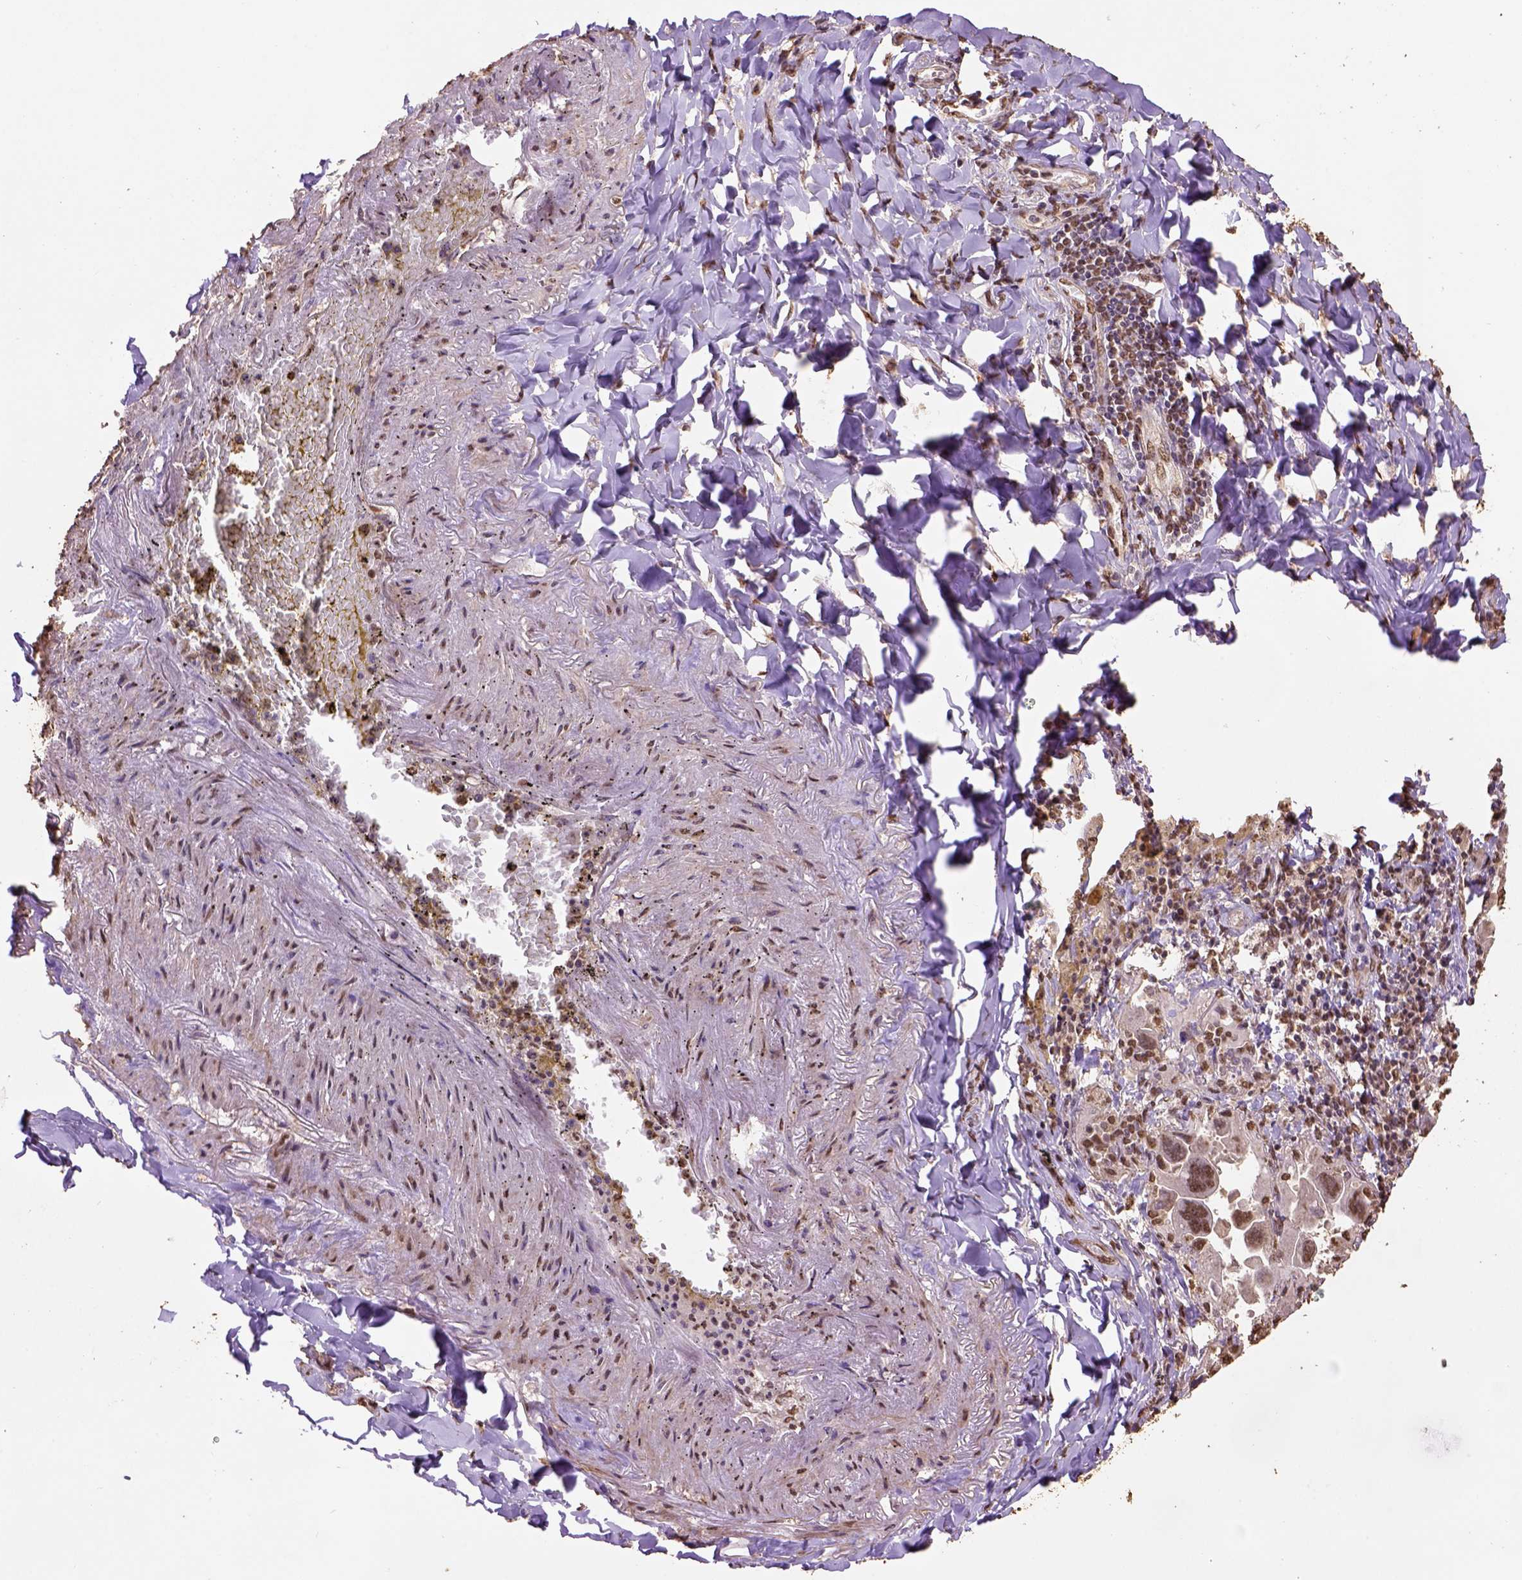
{"staining": {"intensity": "moderate", "quantity": ">75%", "location": "nuclear"}, "tissue": "lung cancer", "cell_type": "Tumor cells", "image_type": "cancer", "snomed": [{"axis": "morphology", "description": "Adenocarcinoma, NOS"}, {"axis": "topography", "description": "Lung"}], "caption": "There is medium levels of moderate nuclear positivity in tumor cells of lung cancer (adenocarcinoma), as demonstrated by immunohistochemical staining (brown color).", "gene": "CSTF2T", "patient": {"sex": "male", "age": 64}}